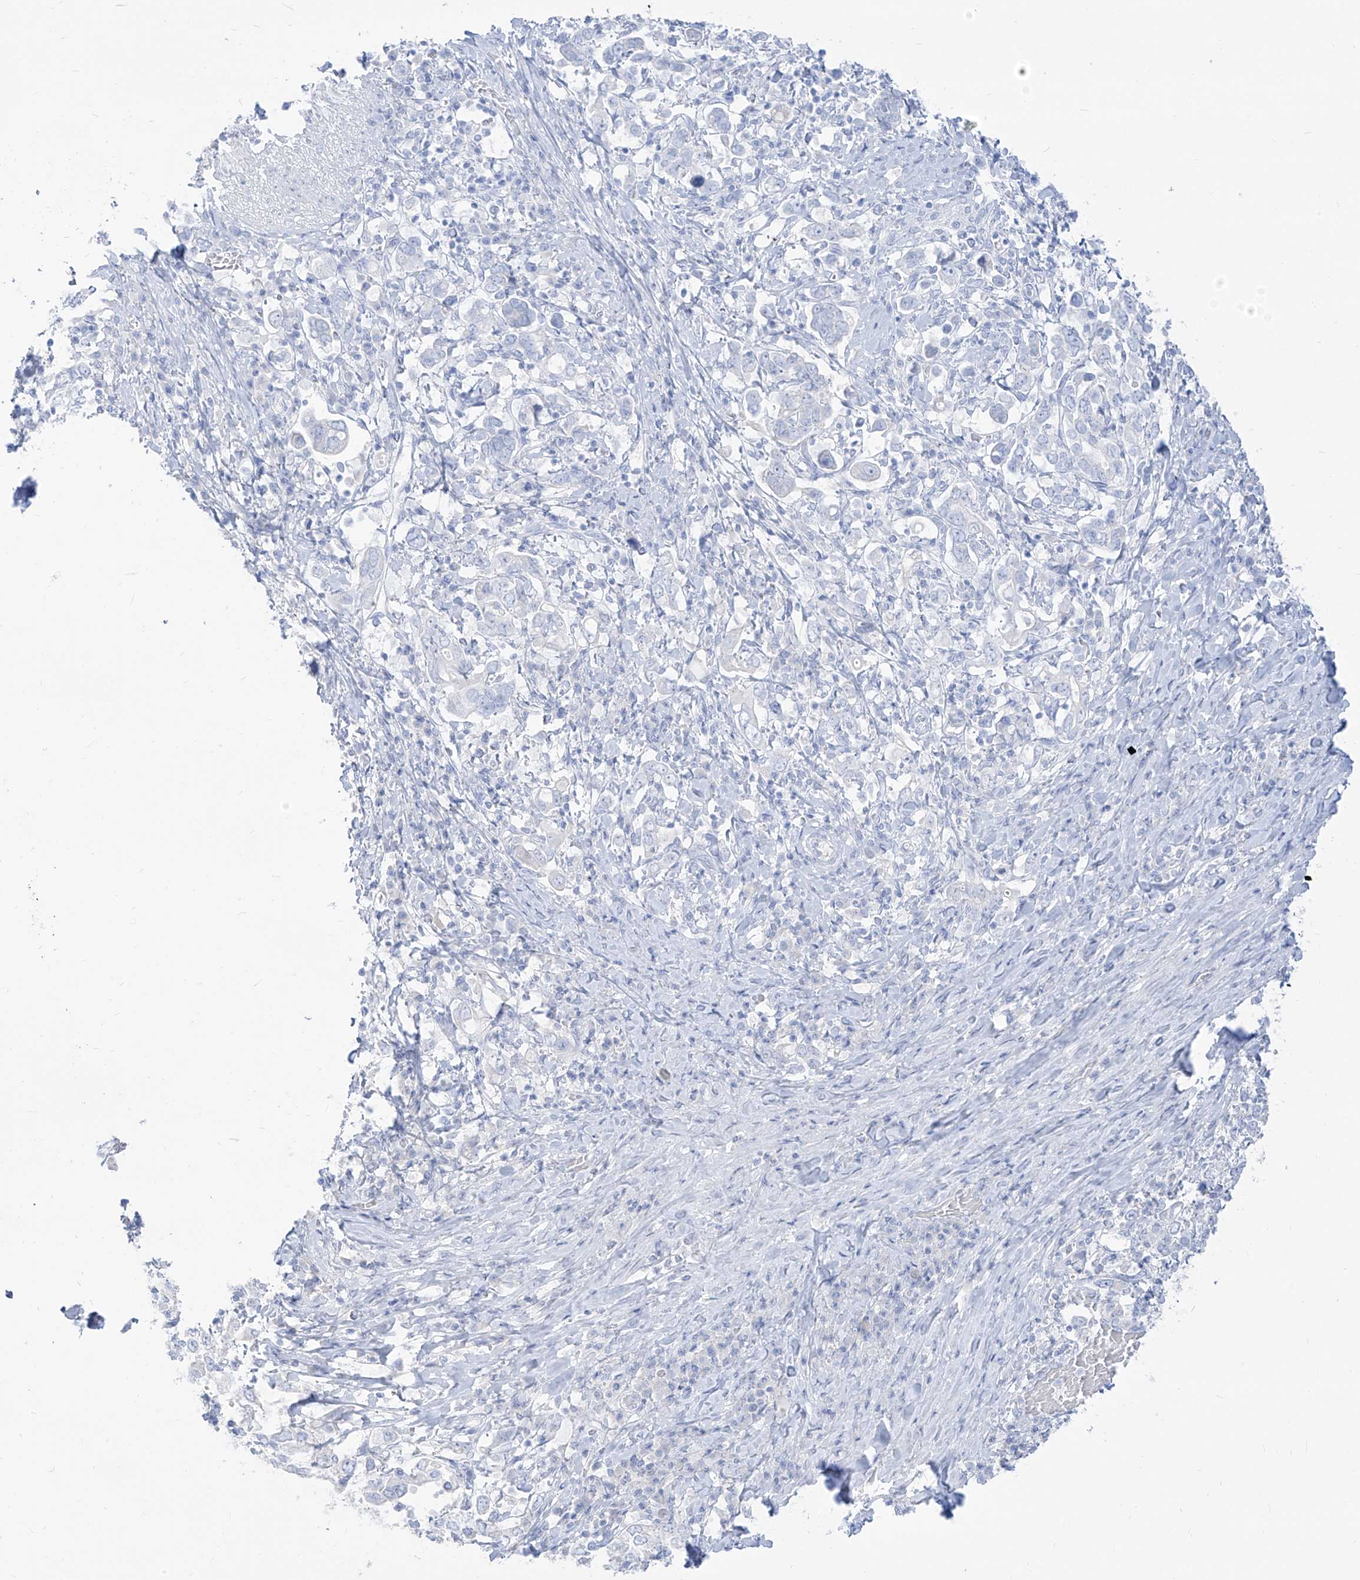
{"staining": {"intensity": "negative", "quantity": "none", "location": "none"}, "tissue": "stomach cancer", "cell_type": "Tumor cells", "image_type": "cancer", "snomed": [{"axis": "morphology", "description": "Adenocarcinoma, NOS"}, {"axis": "topography", "description": "Stomach, upper"}], "caption": "Immunohistochemistry micrograph of human stomach adenocarcinoma stained for a protein (brown), which displays no expression in tumor cells.", "gene": "ARHGEF40", "patient": {"sex": "male", "age": 62}}